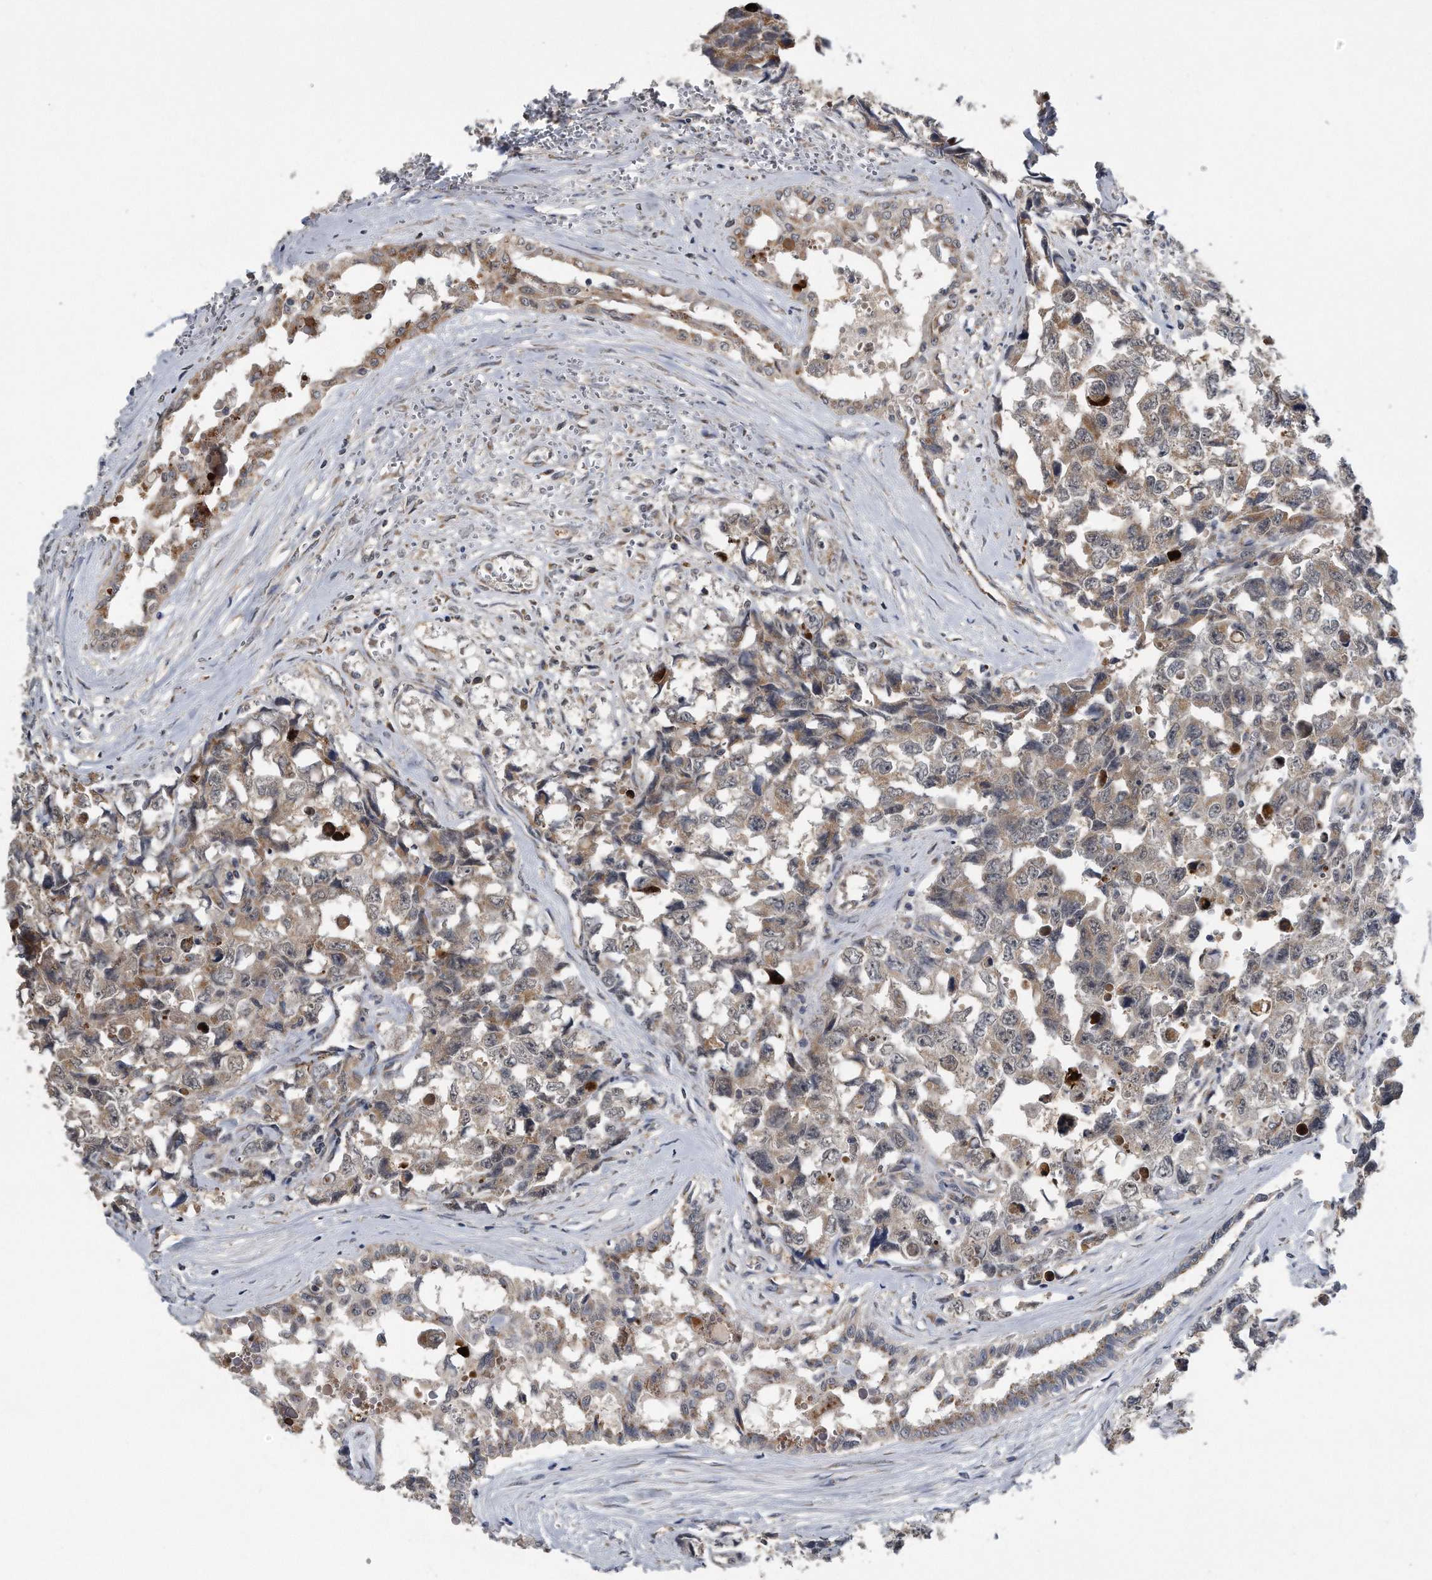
{"staining": {"intensity": "weak", "quantity": ">75%", "location": "cytoplasmic/membranous"}, "tissue": "testis cancer", "cell_type": "Tumor cells", "image_type": "cancer", "snomed": [{"axis": "morphology", "description": "Carcinoma, Embryonal, NOS"}, {"axis": "topography", "description": "Testis"}], "caption": "Brown immunohistochemical staining in human testis cancer (embryonal carcinoma) demonstrates weak cytoplasmic/membranous positivity in about >75% of tumor cells.", "gene": "LYRM4", "patient": {"sex": "male", "age": 31}}